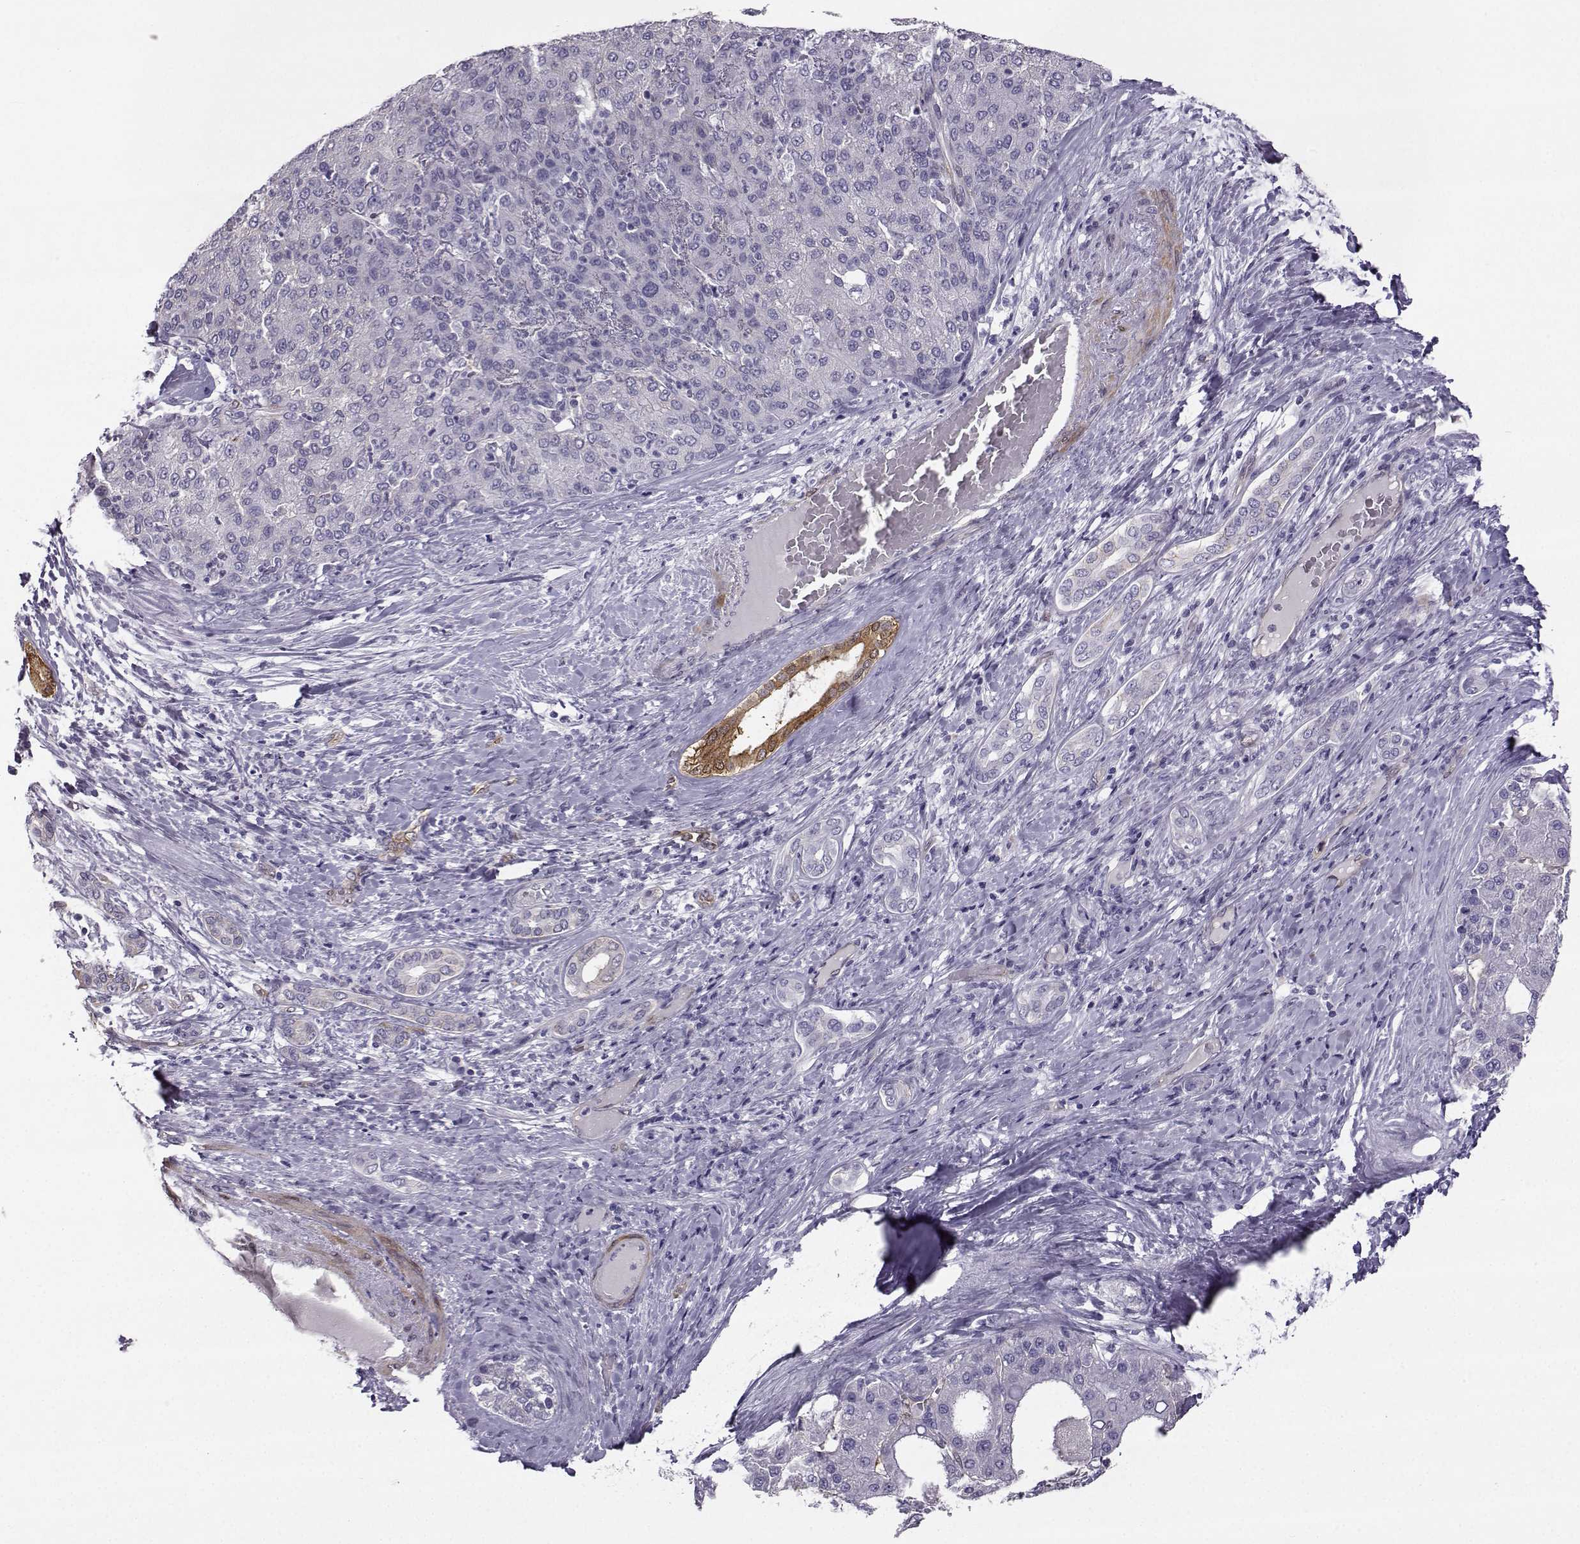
{"staining": {"intensity": "moderate", "quantity": "<25%", "location": "cytoplasmic/membranous"}, "tissue": "liver cancer", "cell_type": "Tumor cells", "image_type": "cancer", "snomed": [{"axis": "morphology", "description": "Carcinoma, Hepatocellular, NOS"}, {"axis": "topography", "description": "Liver"}], "caption": "Immunohistochemical staining of liver cancer displays moderate cytoplasmic/membranous protein expression in about <25% of tumor cells.", "gene": "NQO1", "patient": {"sex": "male", "age": 65}}